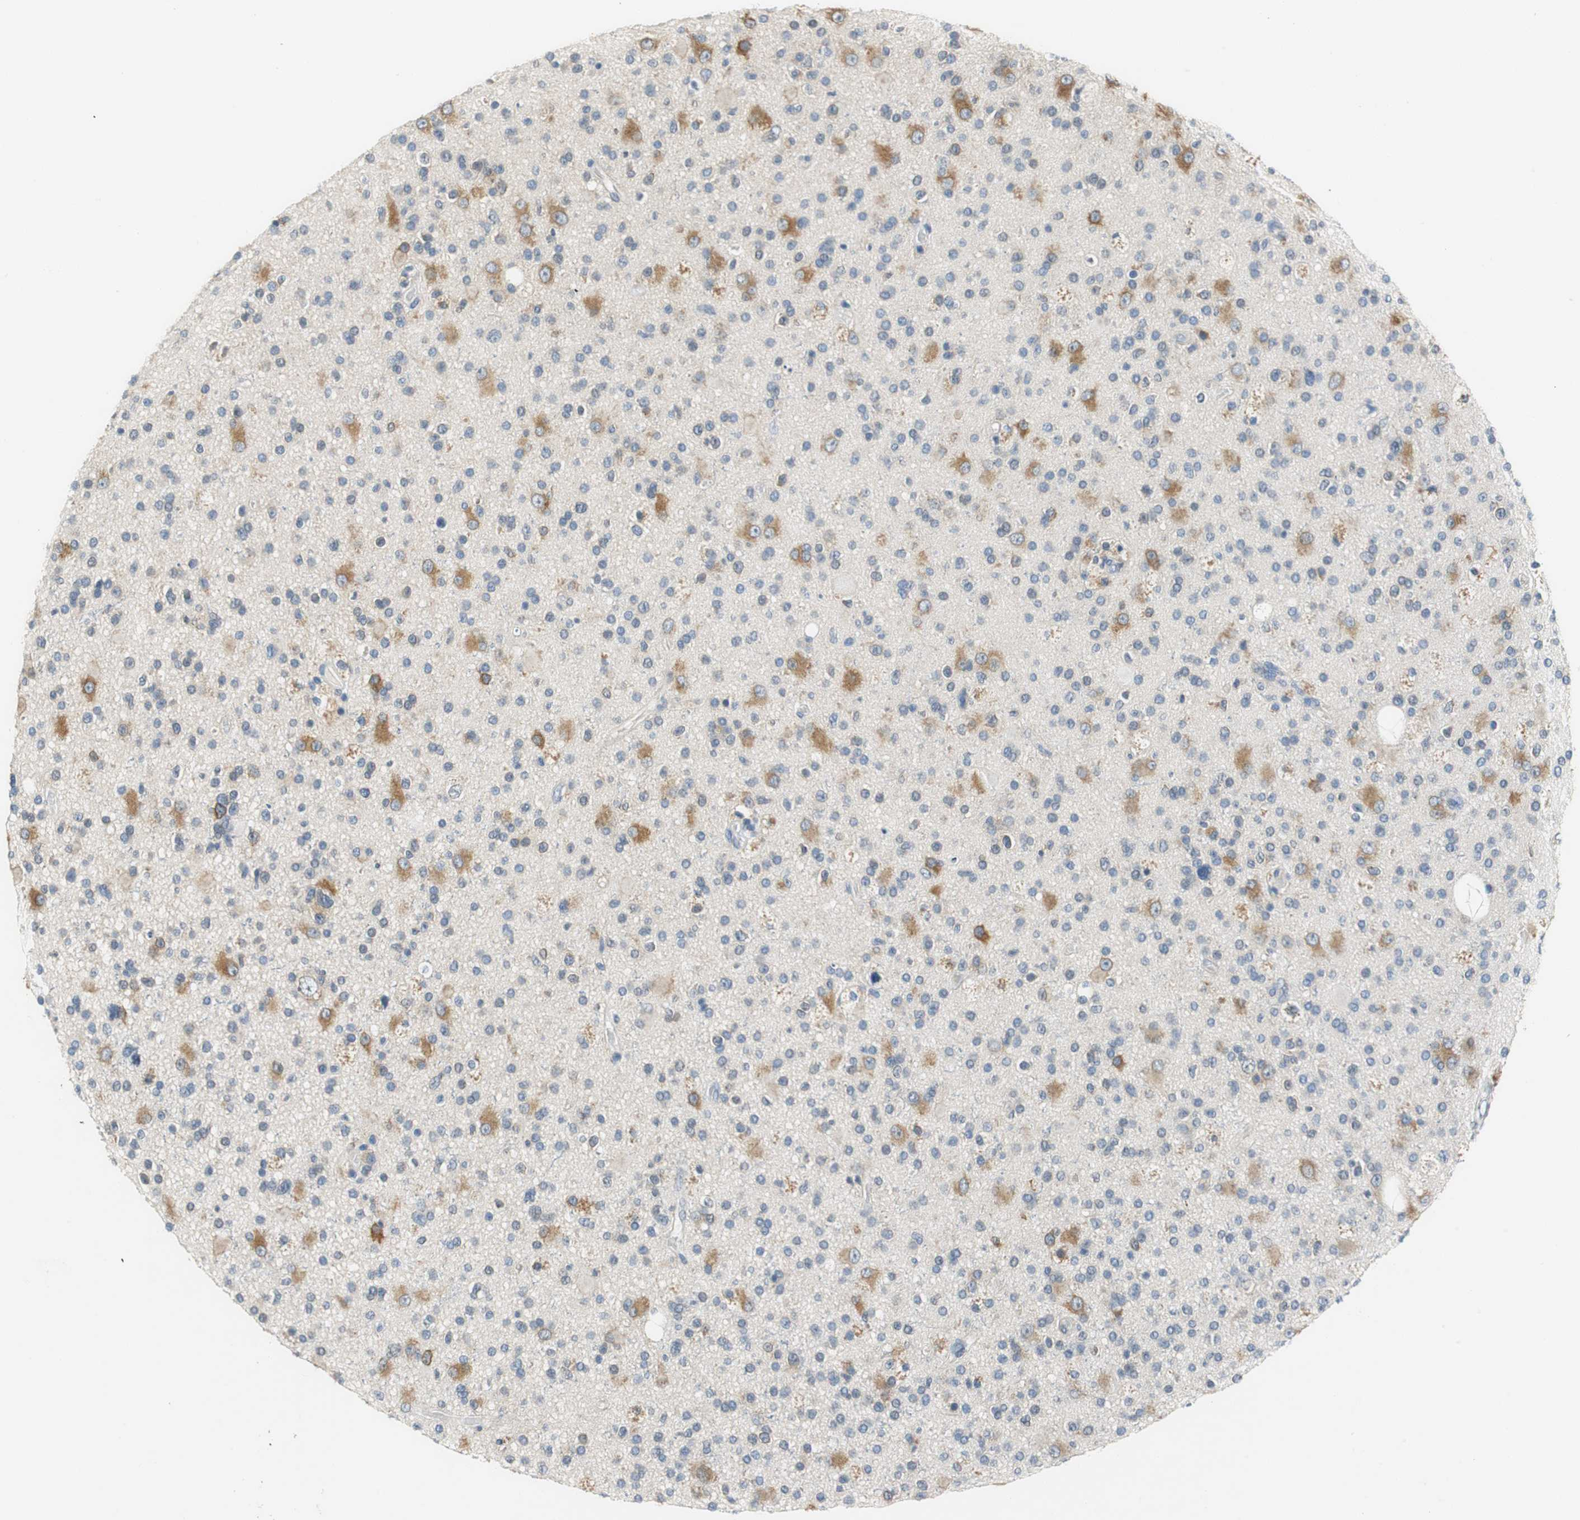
{"staining": {"intensity": "strong", "quantity": "<25%", "location": "cytoplasmic/membranous"}, "tissue": "glioma", "cell_type": "Tumor cells", "image_type": "cancer", "snomed": [{"axis": "morphology", "description": "Glioma, malignant, High grade"}, {"axis": "topography", "description": "Brain"}], "caption": "Immunohistochemistry (IHC) of malignant glioma (high-grade) demonstrates medium levels of strong cytoplasmic/membranous expression in about <25% of tumor cells.", "gene": "FADS2", "patient": {"sex": "male", "age": 33}}